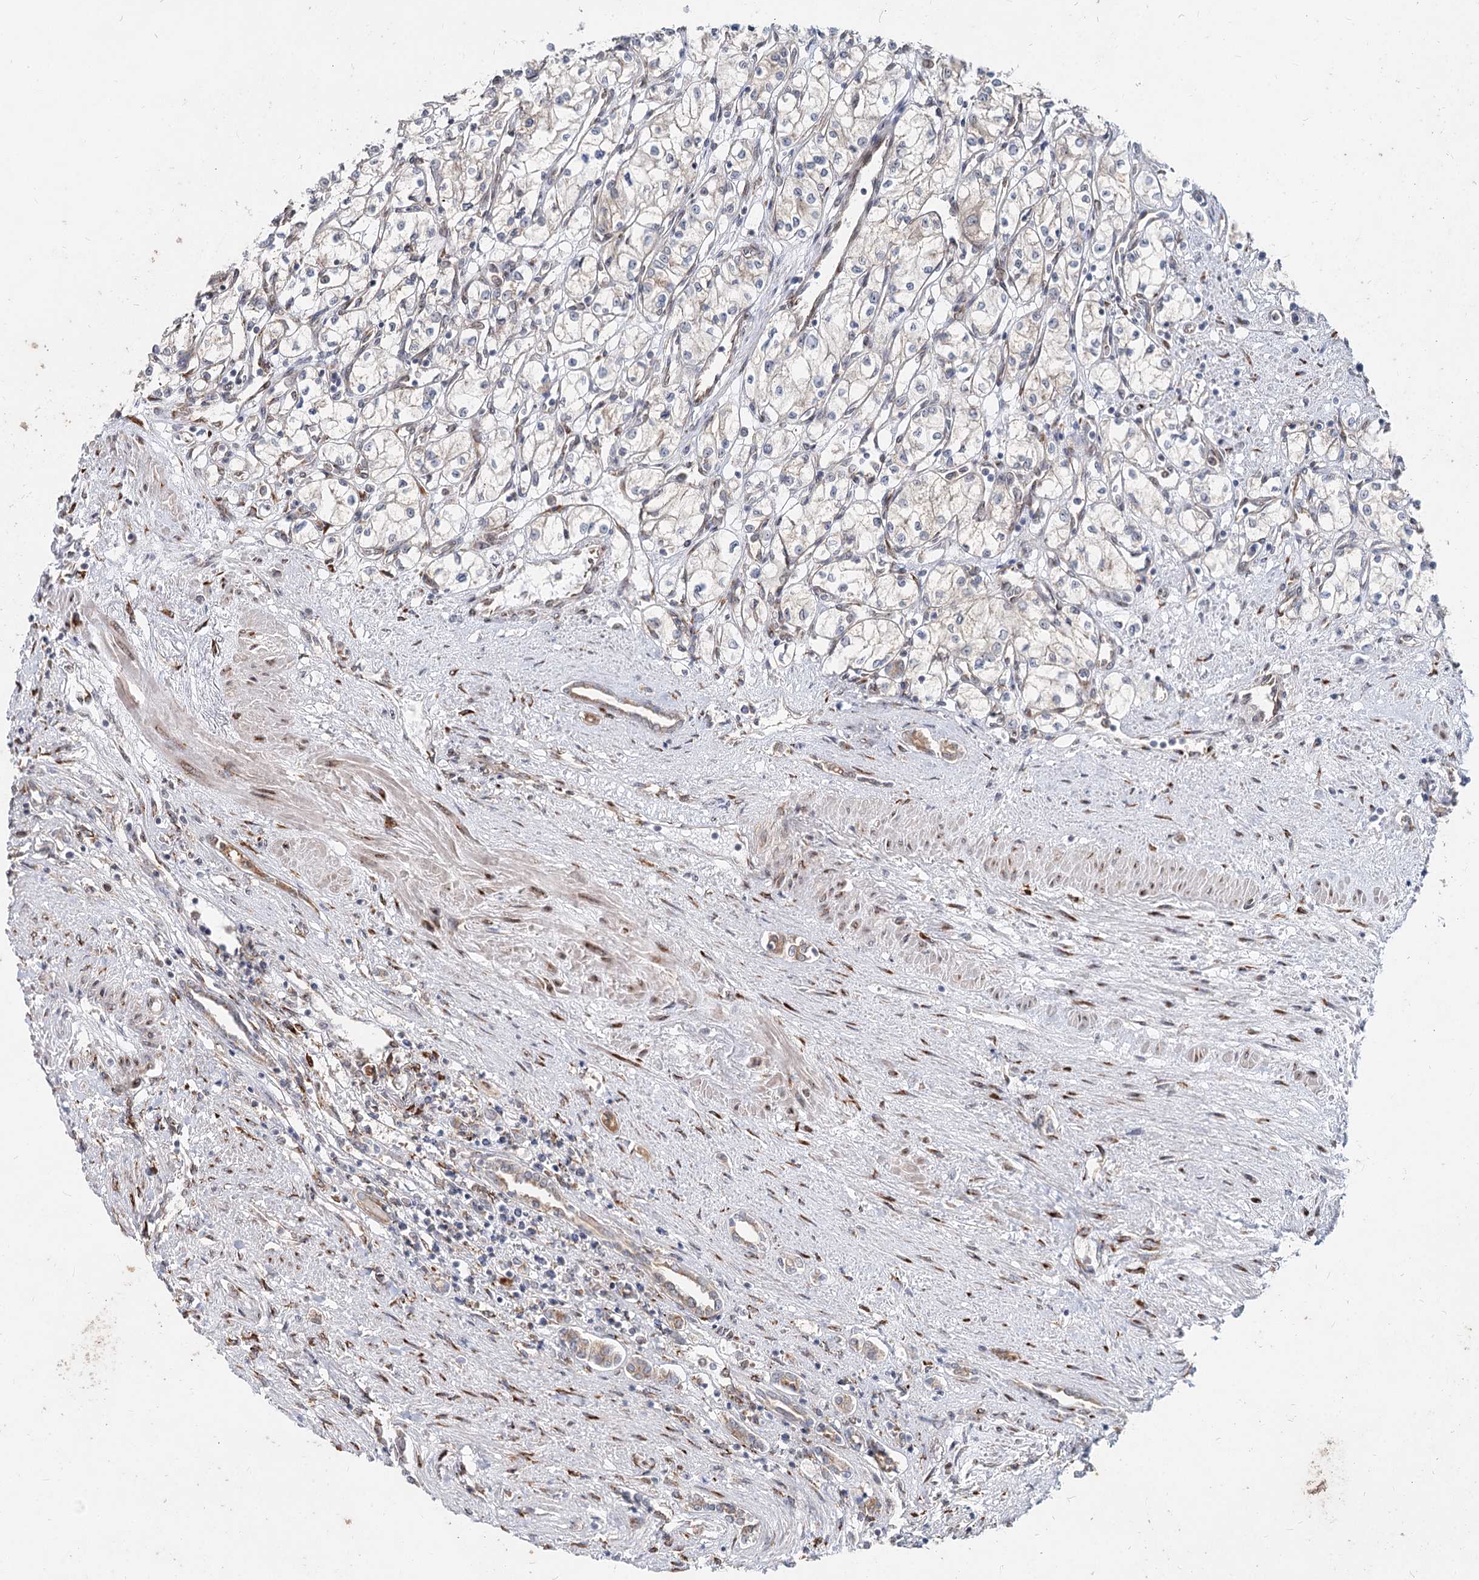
{"staining": {"intensity": "negative", "quantity": "none", "location": "none"}, "tissue": "renal cancer", "cell_type": "Tumor cells", "image_type": "cancer", "snomed": [{"axis": "morphology", "description": "Adenocarcinoma, NOS"}, {"axis": "topography", "description": "Kidney"}], "caption": "Tumor cells are negative for protein expression in human renal adenocarcinoma. (DAB (3,3'-diaminobenzidine) IHC visualized using brightfield microscopy, high magnification).", "gene": "SPART", "patient": {"sex": "male", "age": 59}}